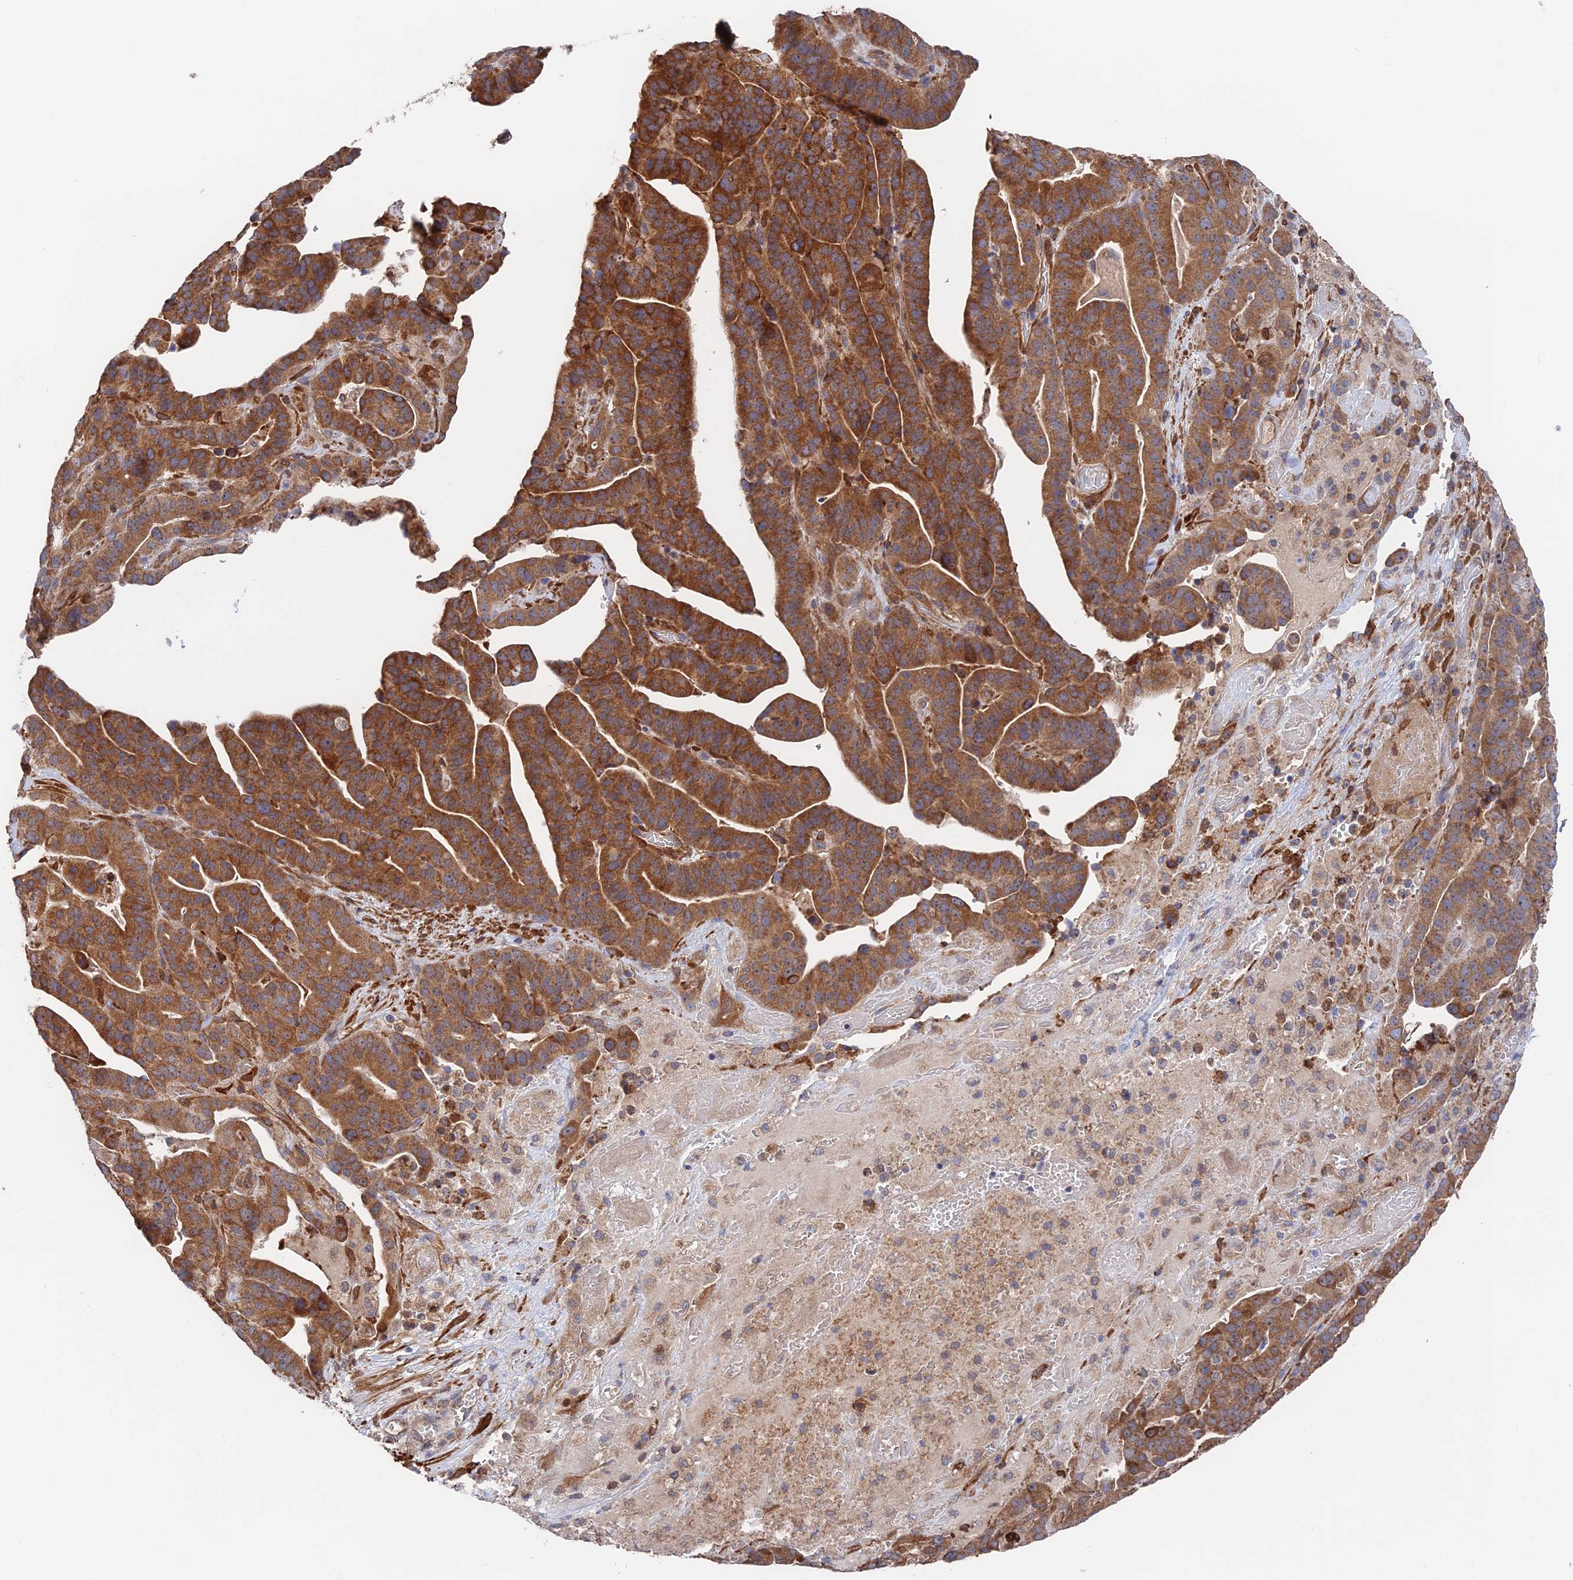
{"staining": {"intensity": "strong", "quantity": ">75%", "location": "cytoplasmic/membranous"}, "tissue": "stomach cancer", "cell_type": "Tumor cells", "image_type": "cancer", "snomed": [{"axis": "morphology", "description": "Adenocarcinoma, NOS"}, {"axis": "topography", "description": "Stomach"}], "caption": "Brown immunohistochemical staining in stomach cancer (adenocarcinoma) reveals strong cytoplasmic/membranous expression in approximately >75% of tumor cells. Immunohistochemistry stains the protein in brown and the nuclei are stained blue.", "gene": "ZNF320", "patient": {"sex": "male", "age": 48}}